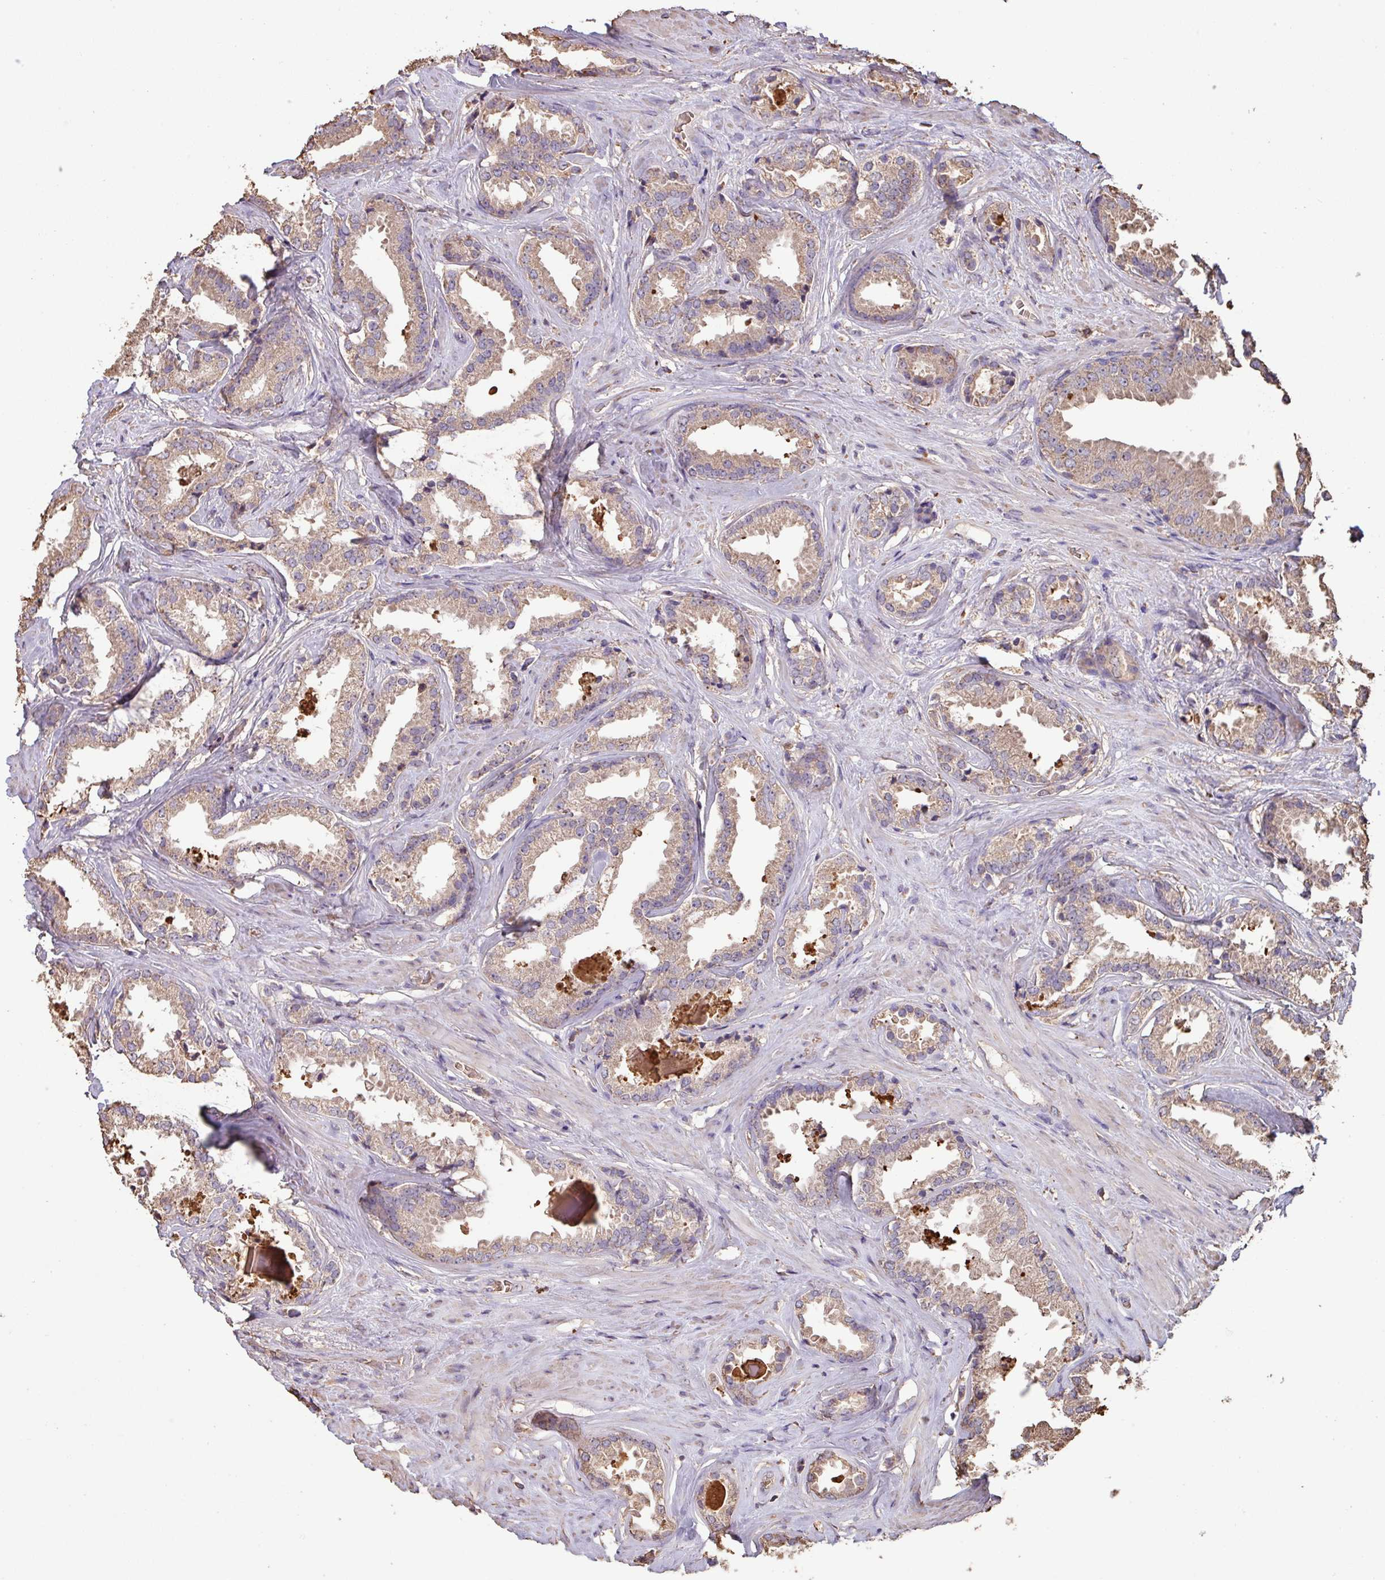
{"staining": {"intensity": "weak", "quantity": ">75%", "location": "cytoplasmic/membranous"}, "tissue": "prostate cancer", "cell_type": "Tumor cells", "image_type": "cancer", "snomed": [{"axis": "morphology", "description": "Adenocarcinoma, Low grade"}, {"axis": "topography", "description": "Prostate"}], "caption": "Human prostate cancer stained with a protein marker demonstrates weak staining in tumor cells.", "gene": "CAMK2B", "patient": {"sex": "male", "age": 61}}